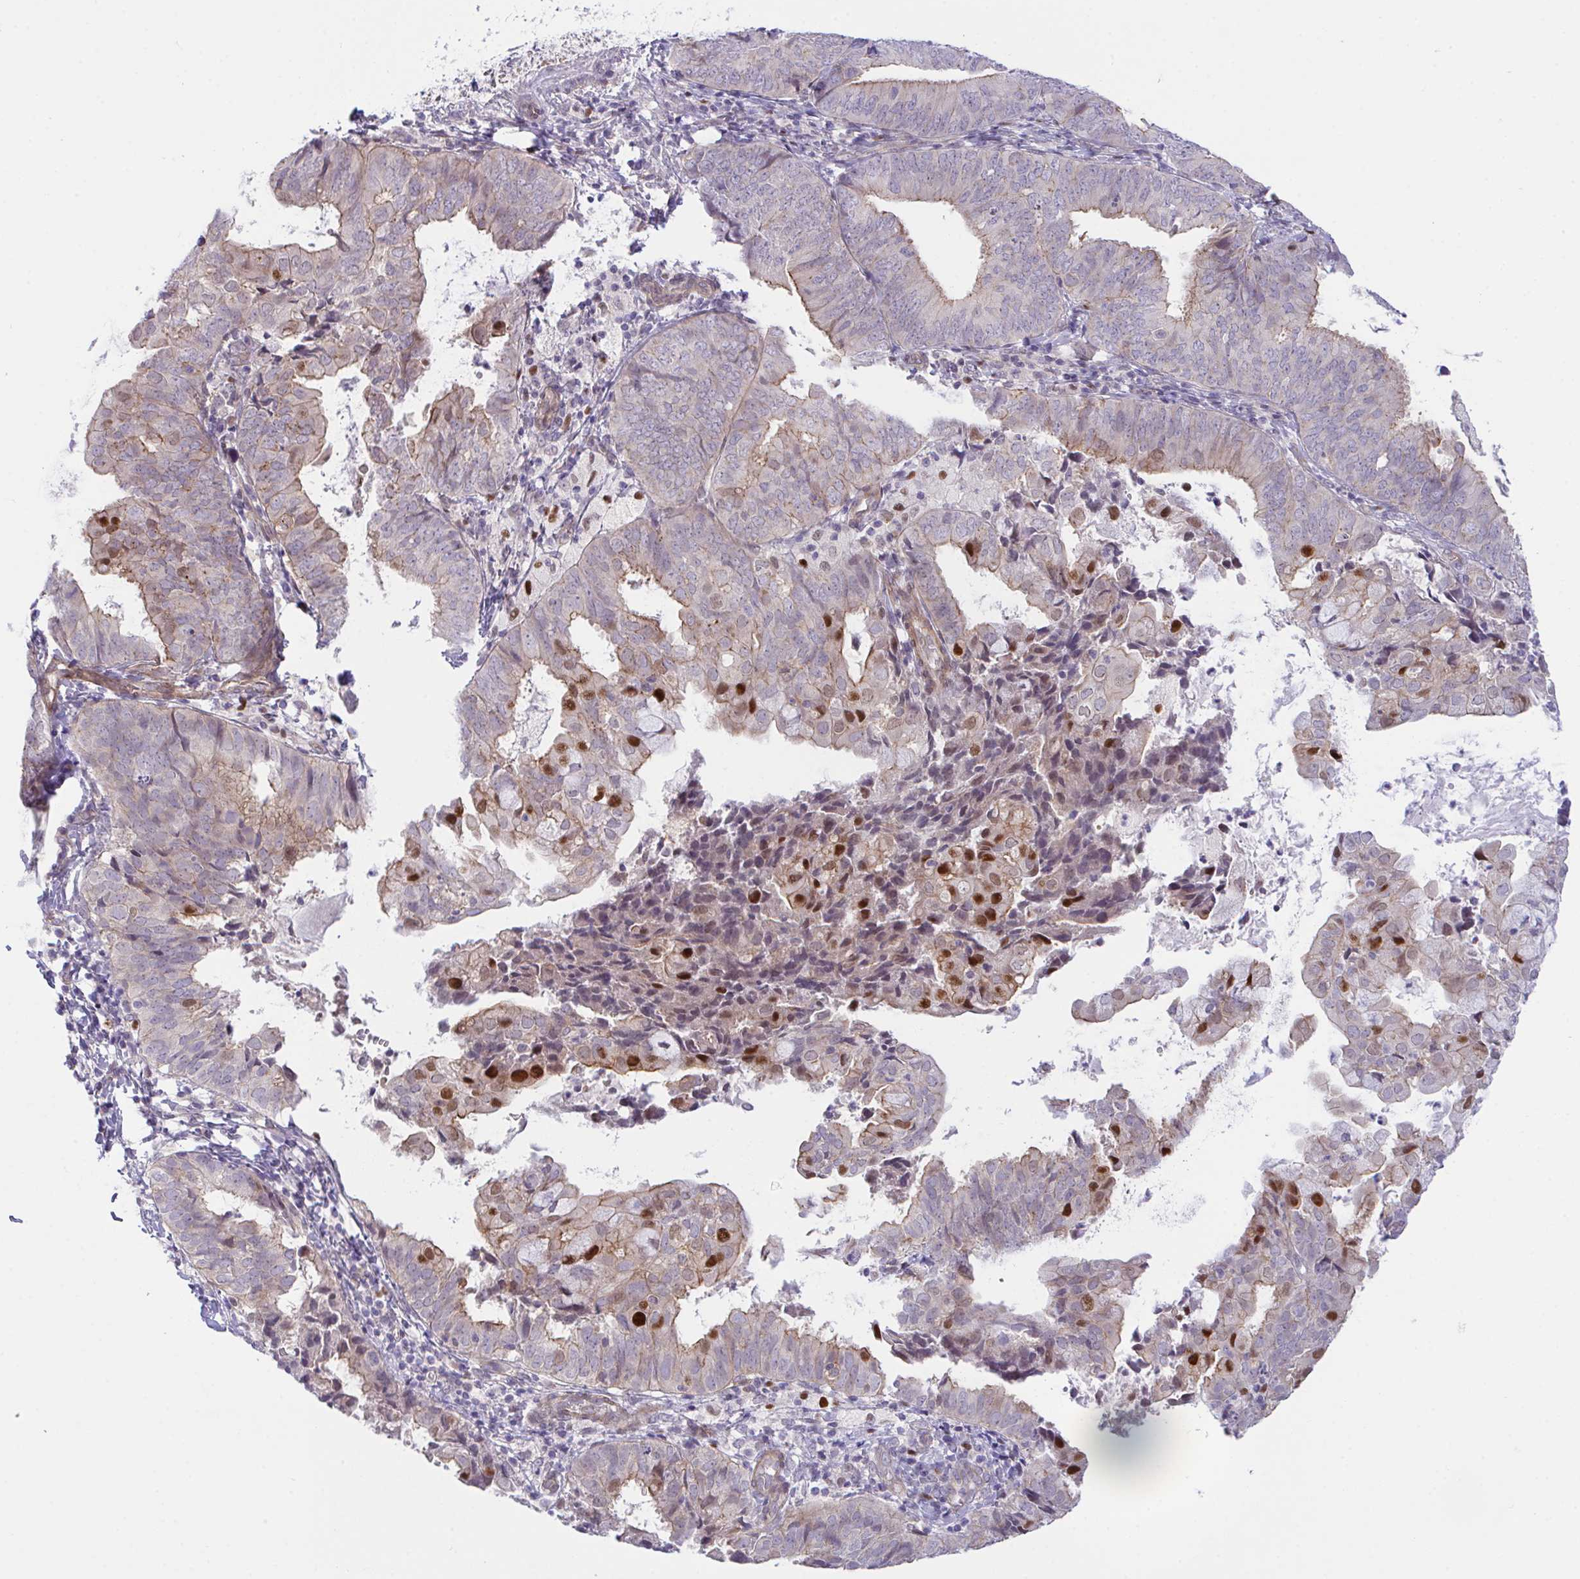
{"staining": {"intensity": "weak", "quantity": "<25%", "location": "cytoplasmic/membranous"}, "tissue": "endometrial cancer", "cell_type": "Tumor cells", "image_type": "cancer", "snomed": [{"axis": "morphology", "description": "Adenocarcinoma, NOS"}, {"axis": "topography", "description": "Endometrium"}], "caption": "Endometrial cancer was stained to show a protein in brown. There is no significant expression in tumor cells.", "gene": "ZBED3", "patient": {"sex": "female", "age": 80}}